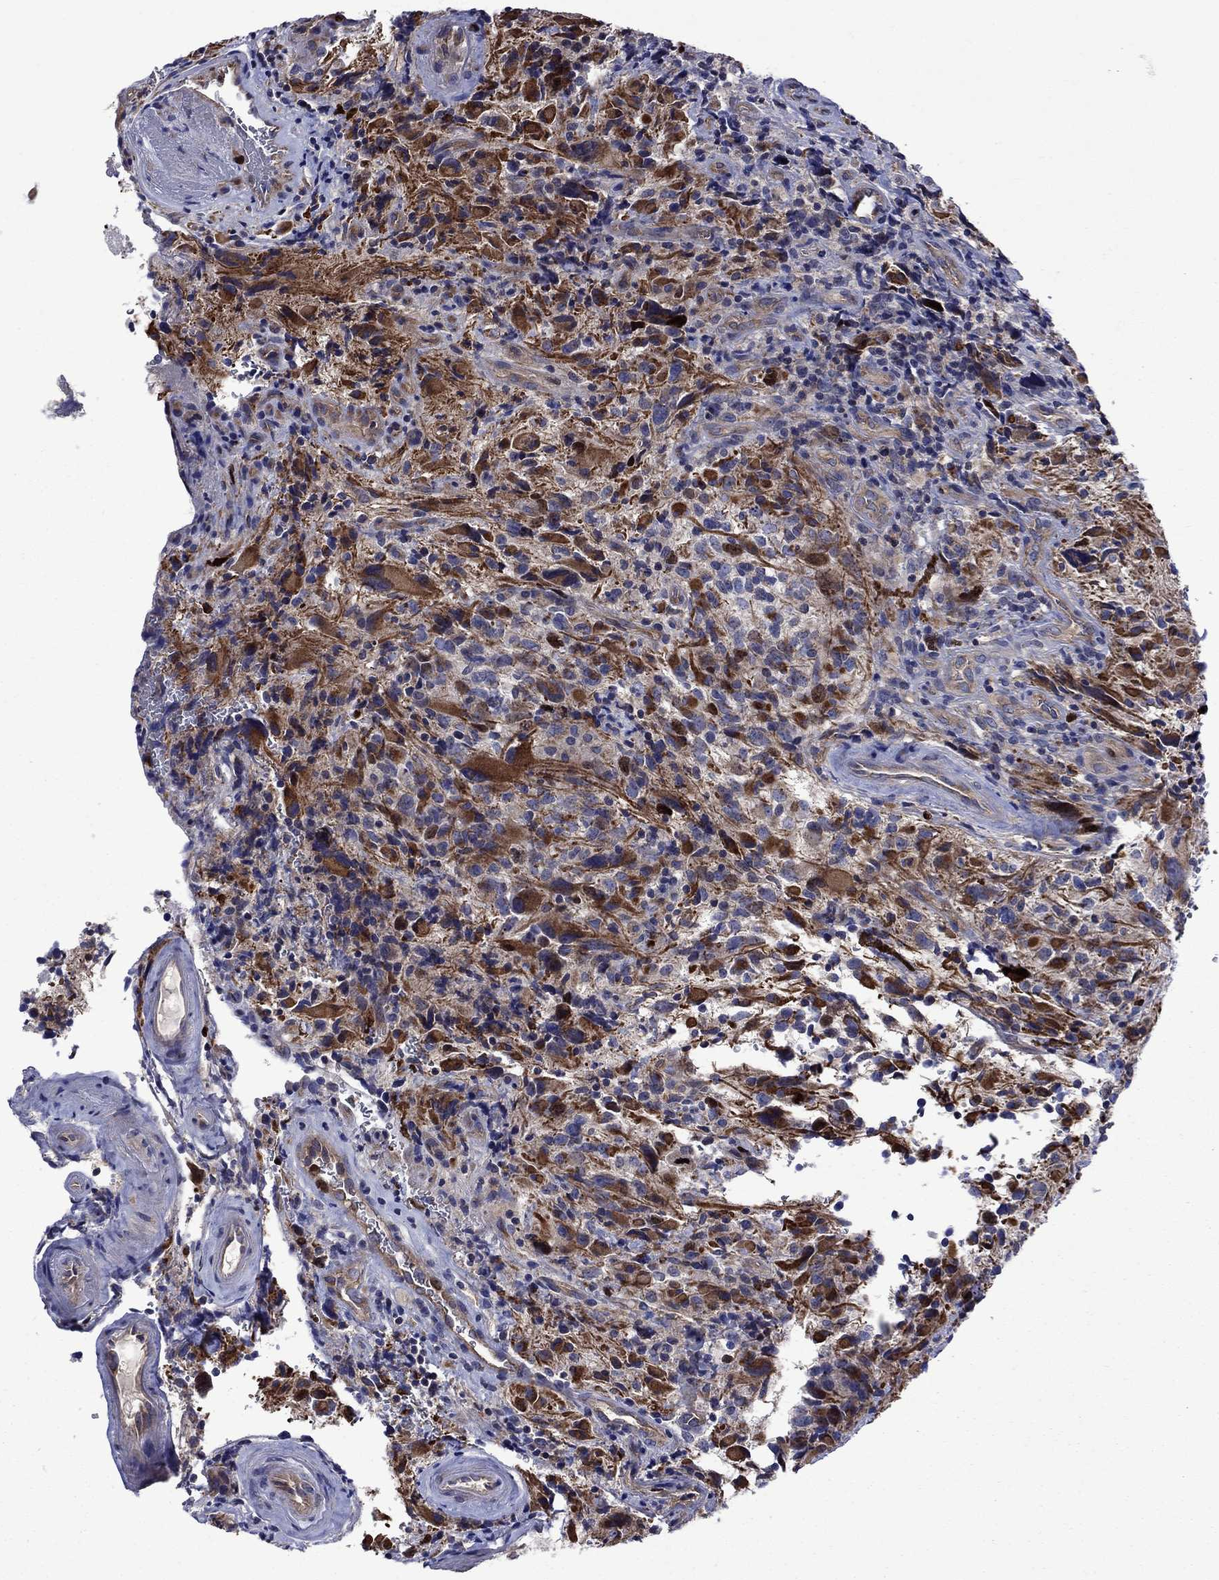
{"staining": {"intensity": "strong", "quantity": "25%-75%", "location": "cytoplasmic/membranous"}, "tissue": "glioma", "cell_type": "Tumor cells", "image_type": "cancer", "snomed": [{"axis": "morphology", "description": "Glioma, malignant, NOS"}, {"axis": "morphology", "description": "Glioma, malignant, High grade"}, {"axis": "topography", "description": "Brain"}], "caption": "The image displays staining of malignant glioma, revealing strong cytoplasmic/membranous protein positivity (brown color) within tumor cells.", "gene": "KIF22", "patient": {"sex": "female", "age": 71}}